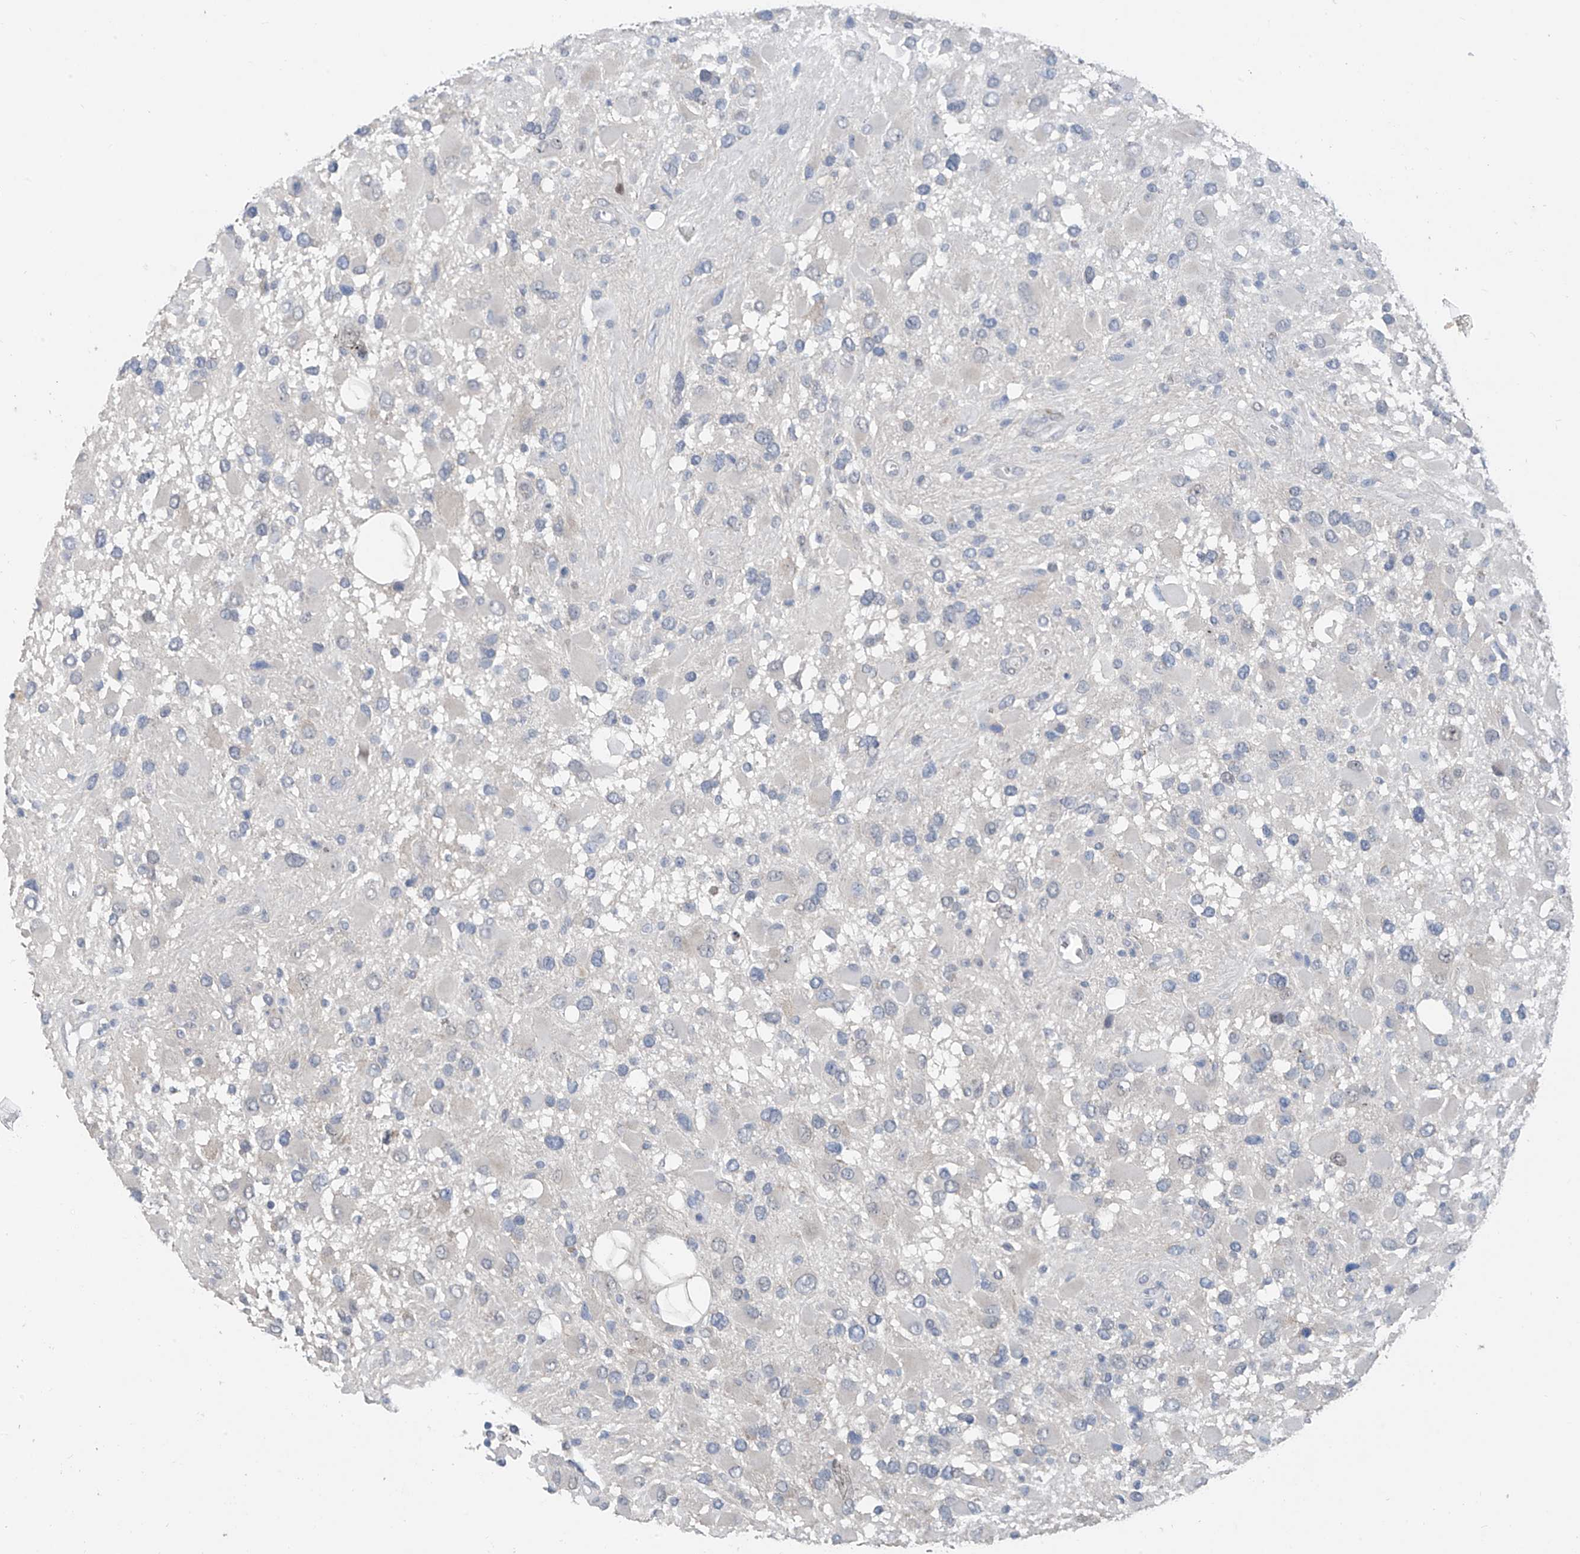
{"staining": {"intensity": "negative", "quantity": "none", "location": "none"}, "tissue": "glioma", "cell_type": "Tumor cells", "image_type": "cancer", "snomed": [{"axis": "morphology", "description": "Glioma, malignant, High grade"}, {"axis": "topography", "description": "Brain"}], "caption": "High magnification brightfield microscopy of malignant glioma (high-grade) stained with DAB (3,3'-diaminobenzidine) (brown) and counterstained with hematoxylin (blue): tumor cells show no significant expression.", "gene": "CYP4V2", "patient": {"sex": "male", "age": 53}}